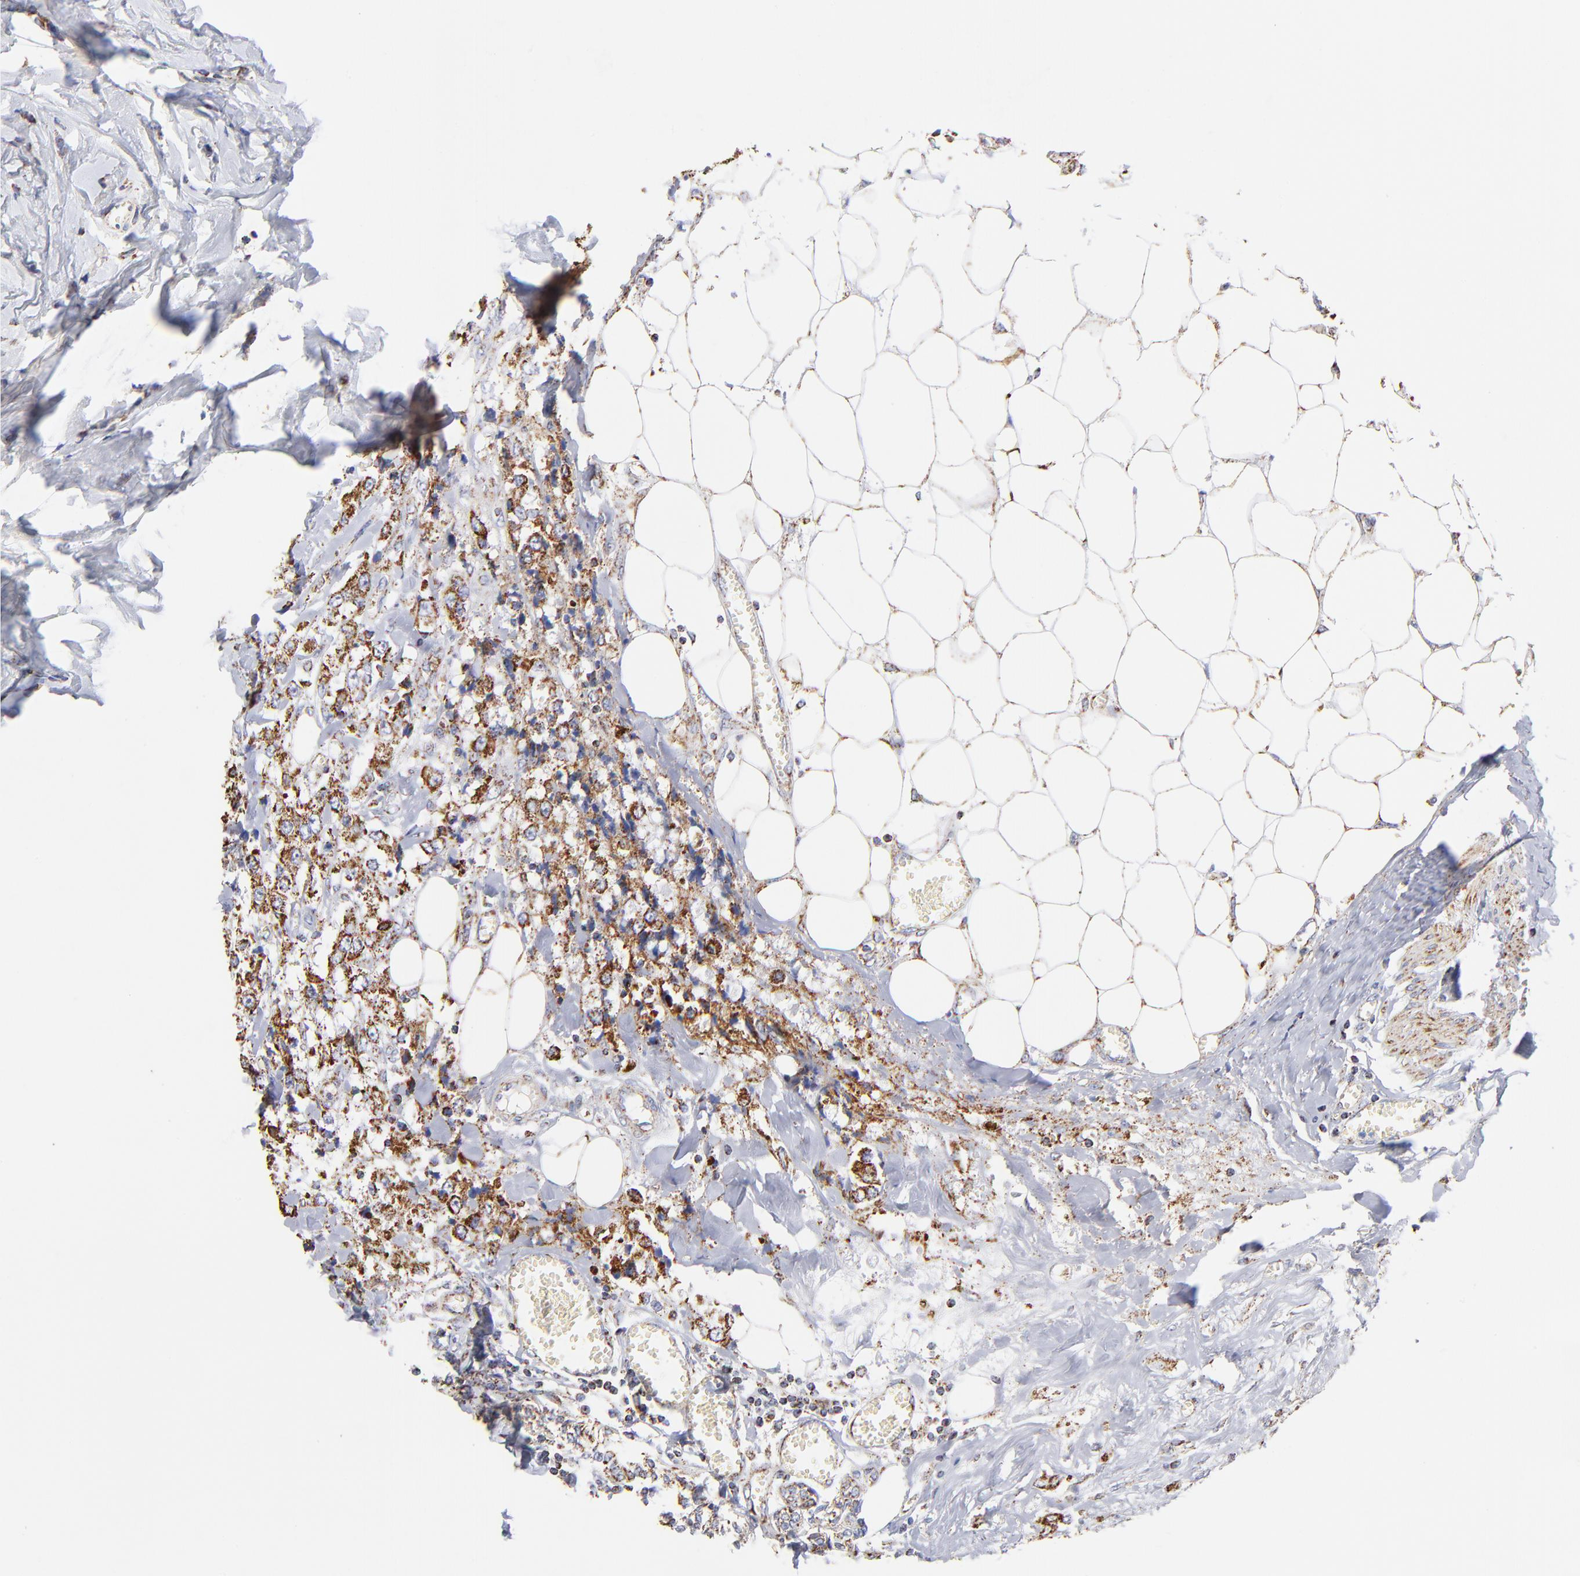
{"staining": {"intensity": "strong", "quantity": ">75%", "location": "cytoplasmic/membranous"}, "tissue": "breast cancer", "cell_type": "Tumor cells", "image_type": "cancer", "snomed": [{"axis": "morphology", "description": "Duct carcinoma"}, {"axis": "topography", "description": "Breast"}], "caption": "A high-resolution histopathology image shows IHC staining of invasive ductal carcinoma (breast), which shows strong cytoplasmic/membranous staining in approximately >75% of tumor cells.", "gene": "PHB1", "patient": {"sex": "female", "age": 58}}